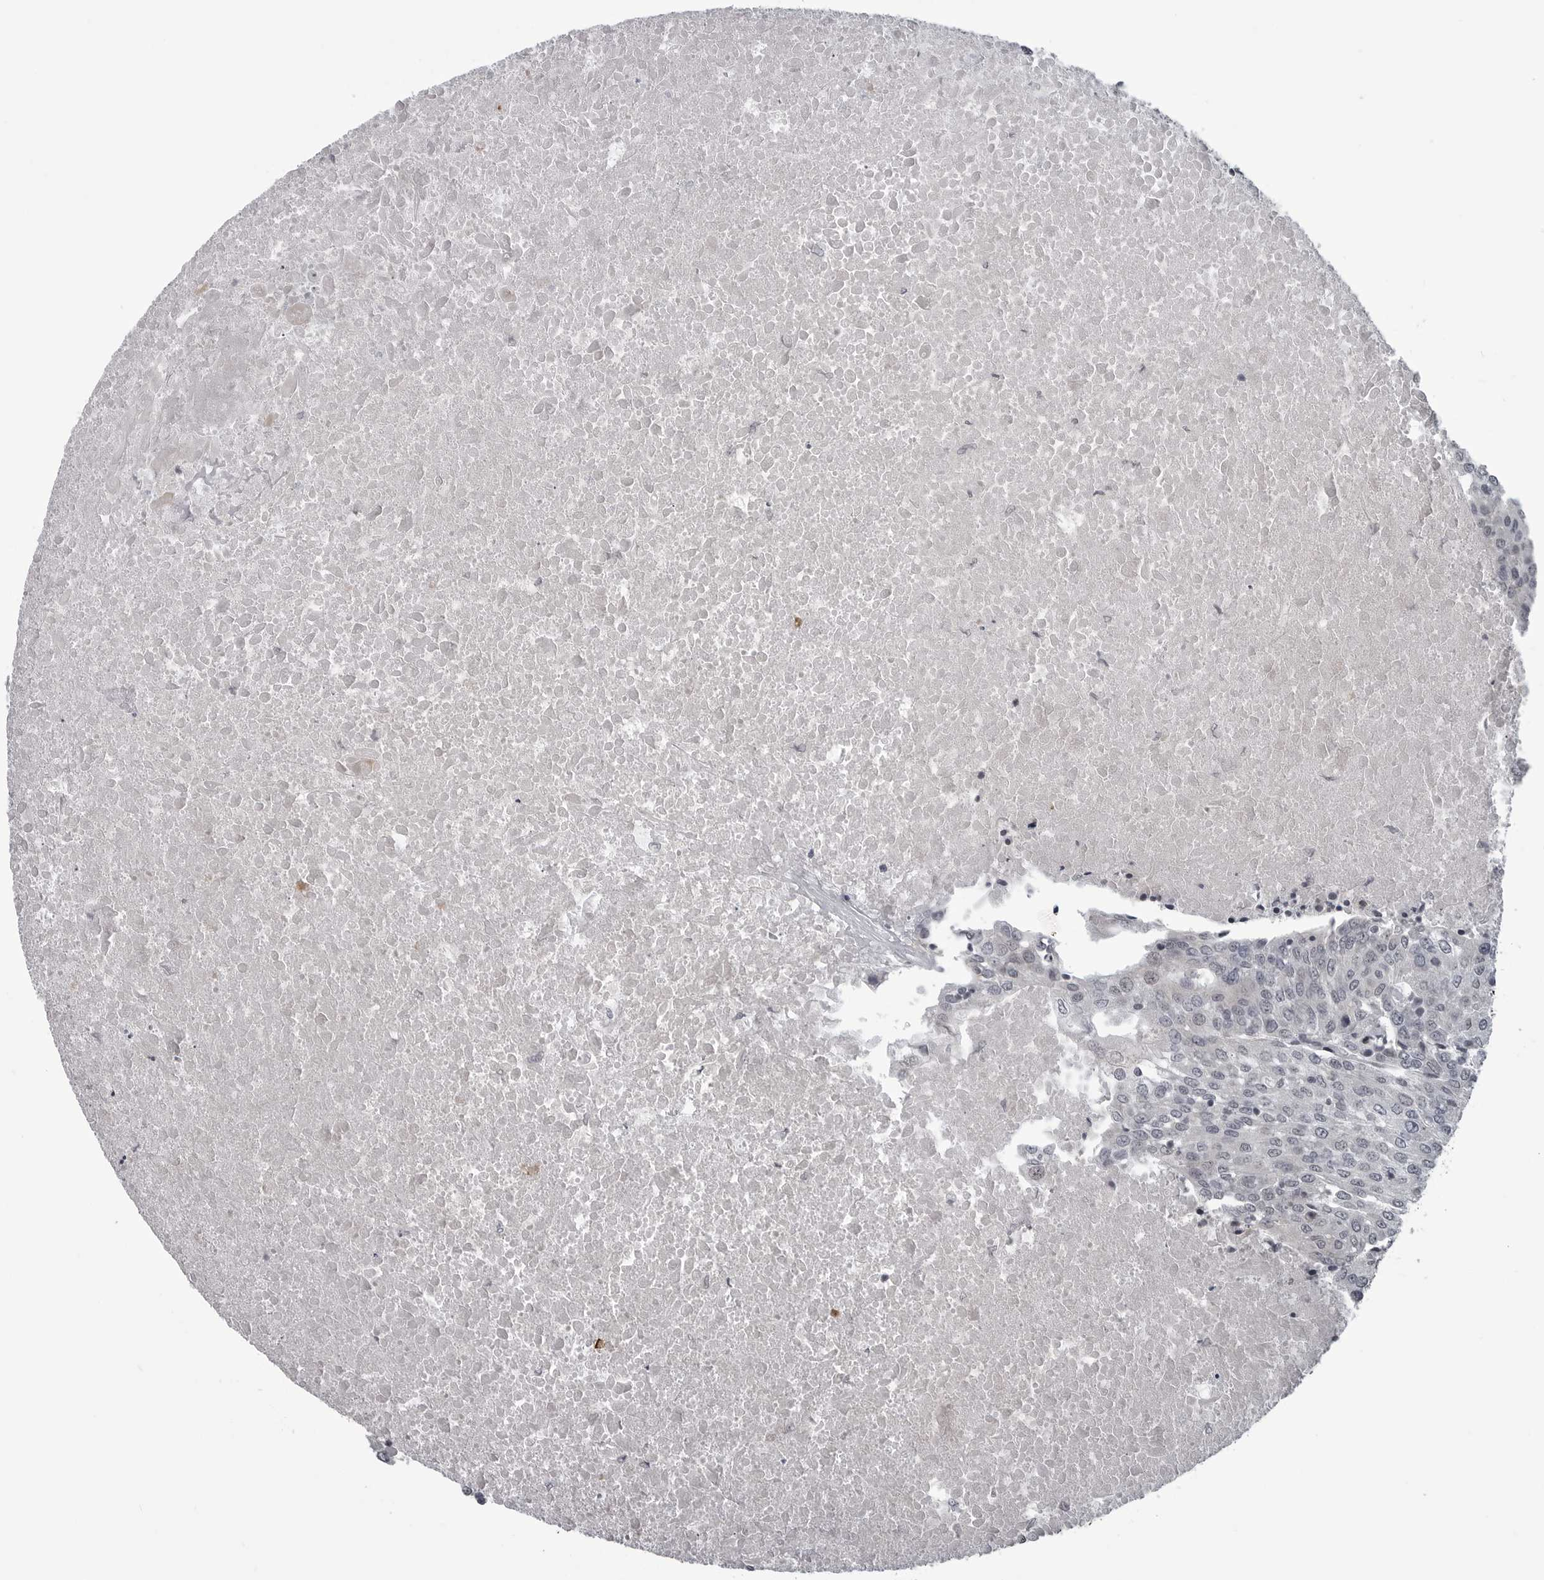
{"staining": {"intensity": "negative", "quantity": "none", "location": "none"}, "tissue": "urothelial cancer", "cell_type": "Tumor cells", "image_type": "cancer", "snomed": [{"axis": "morphology", "description": "Urothelial carcinoma, High grade"}, {"axis": "topography", "description": "Urinary bladder"}], "caption": "There is no significant staining in tumor cells of high-grade urothelial carcinoma.", "gene": "LYSMD1", "patient": {"sex": "female", "age": 85}}